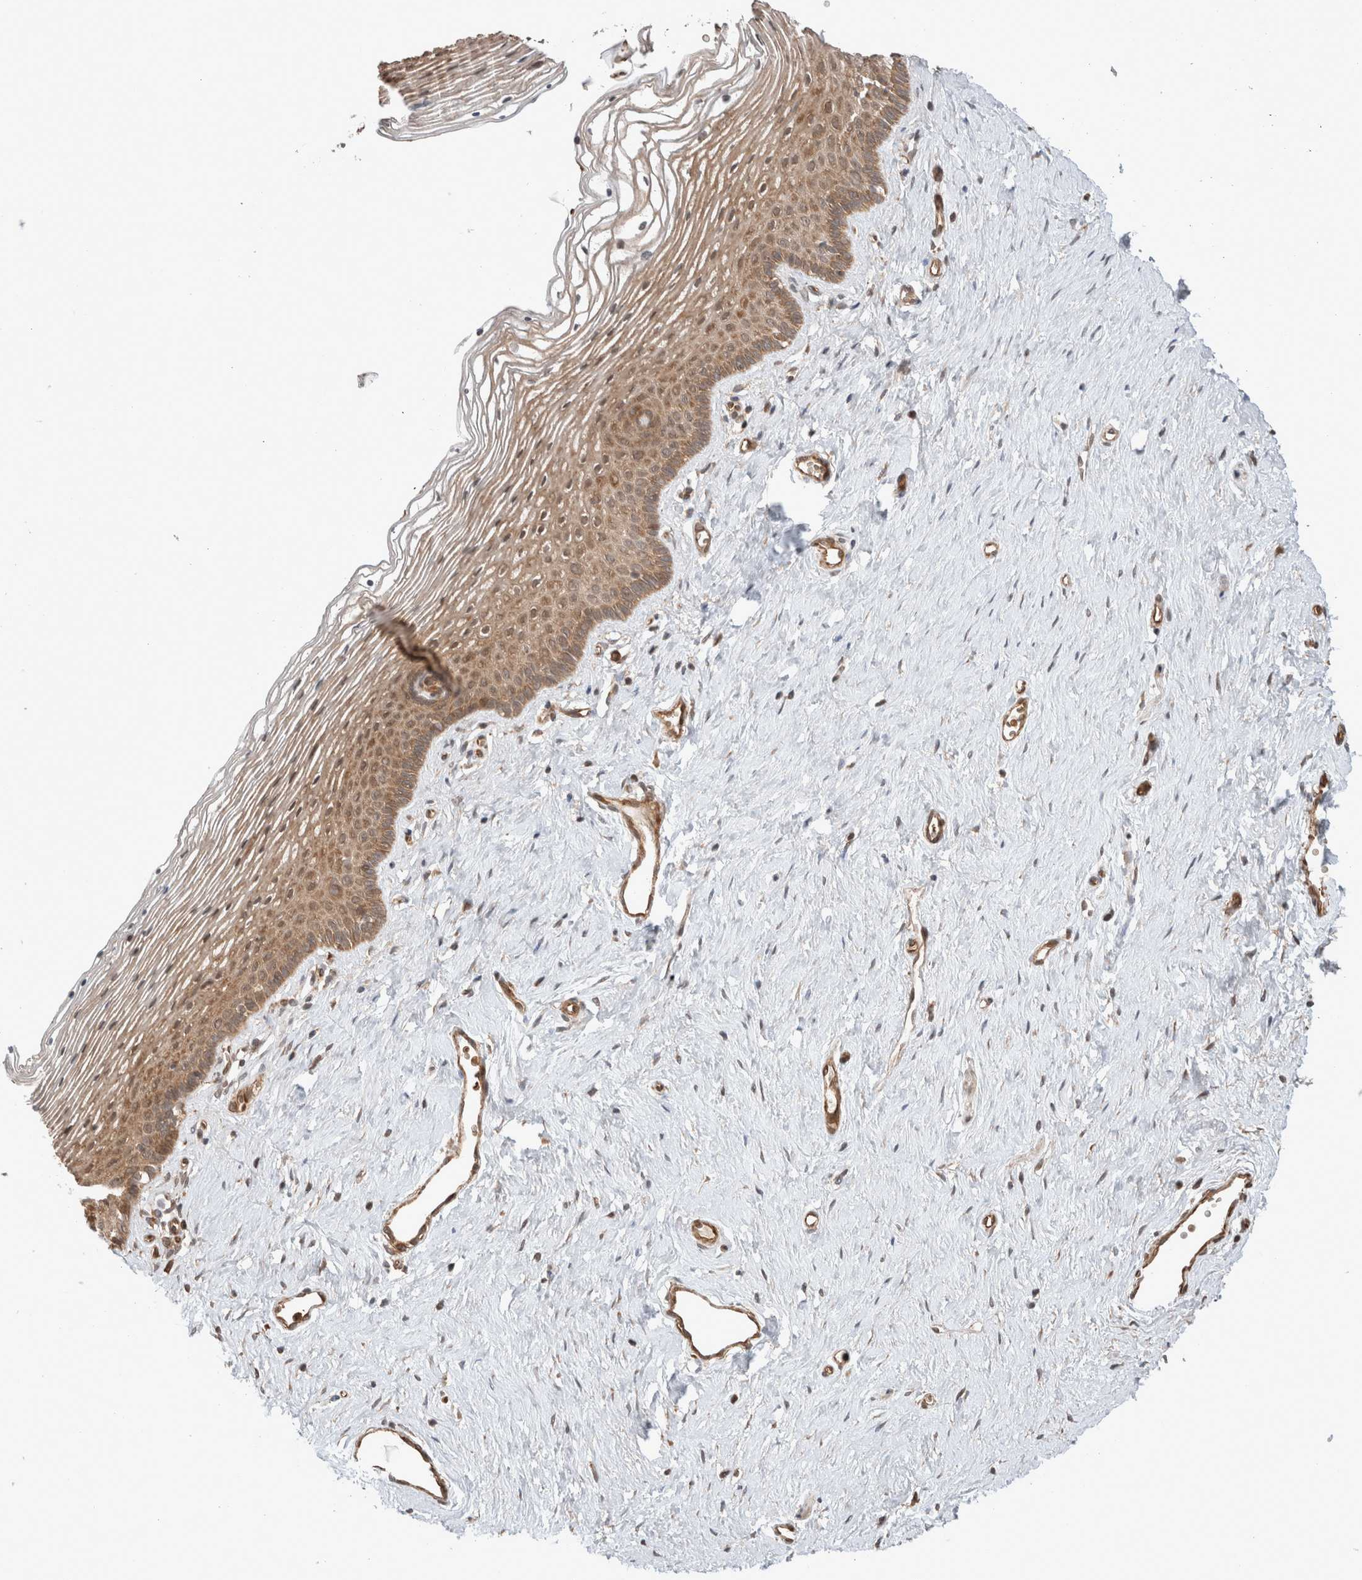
{"staining": {"intensity": "moderate", "quantity": ">75%", "location": "cytoplasmic/membranous,nuclear"}, "tissue": "vagina", "cell_type": "Squamous epithelial cells", "image_type": "normal", "snomed": [{"axis": "morphology", "description": "Normal tissue, NOS"}, {"axis": "topography", "description": "Vagina"}], "caption": "Immunohistochemical staining of unremarkable vagina shows >75% levels of moderate cytoplasmic/membranous,nuclear protein positivity in approximately >75% of squamous epithelial cells.", "gene": "ZNF649", "patient": {"sex": "female", "age": 32}}